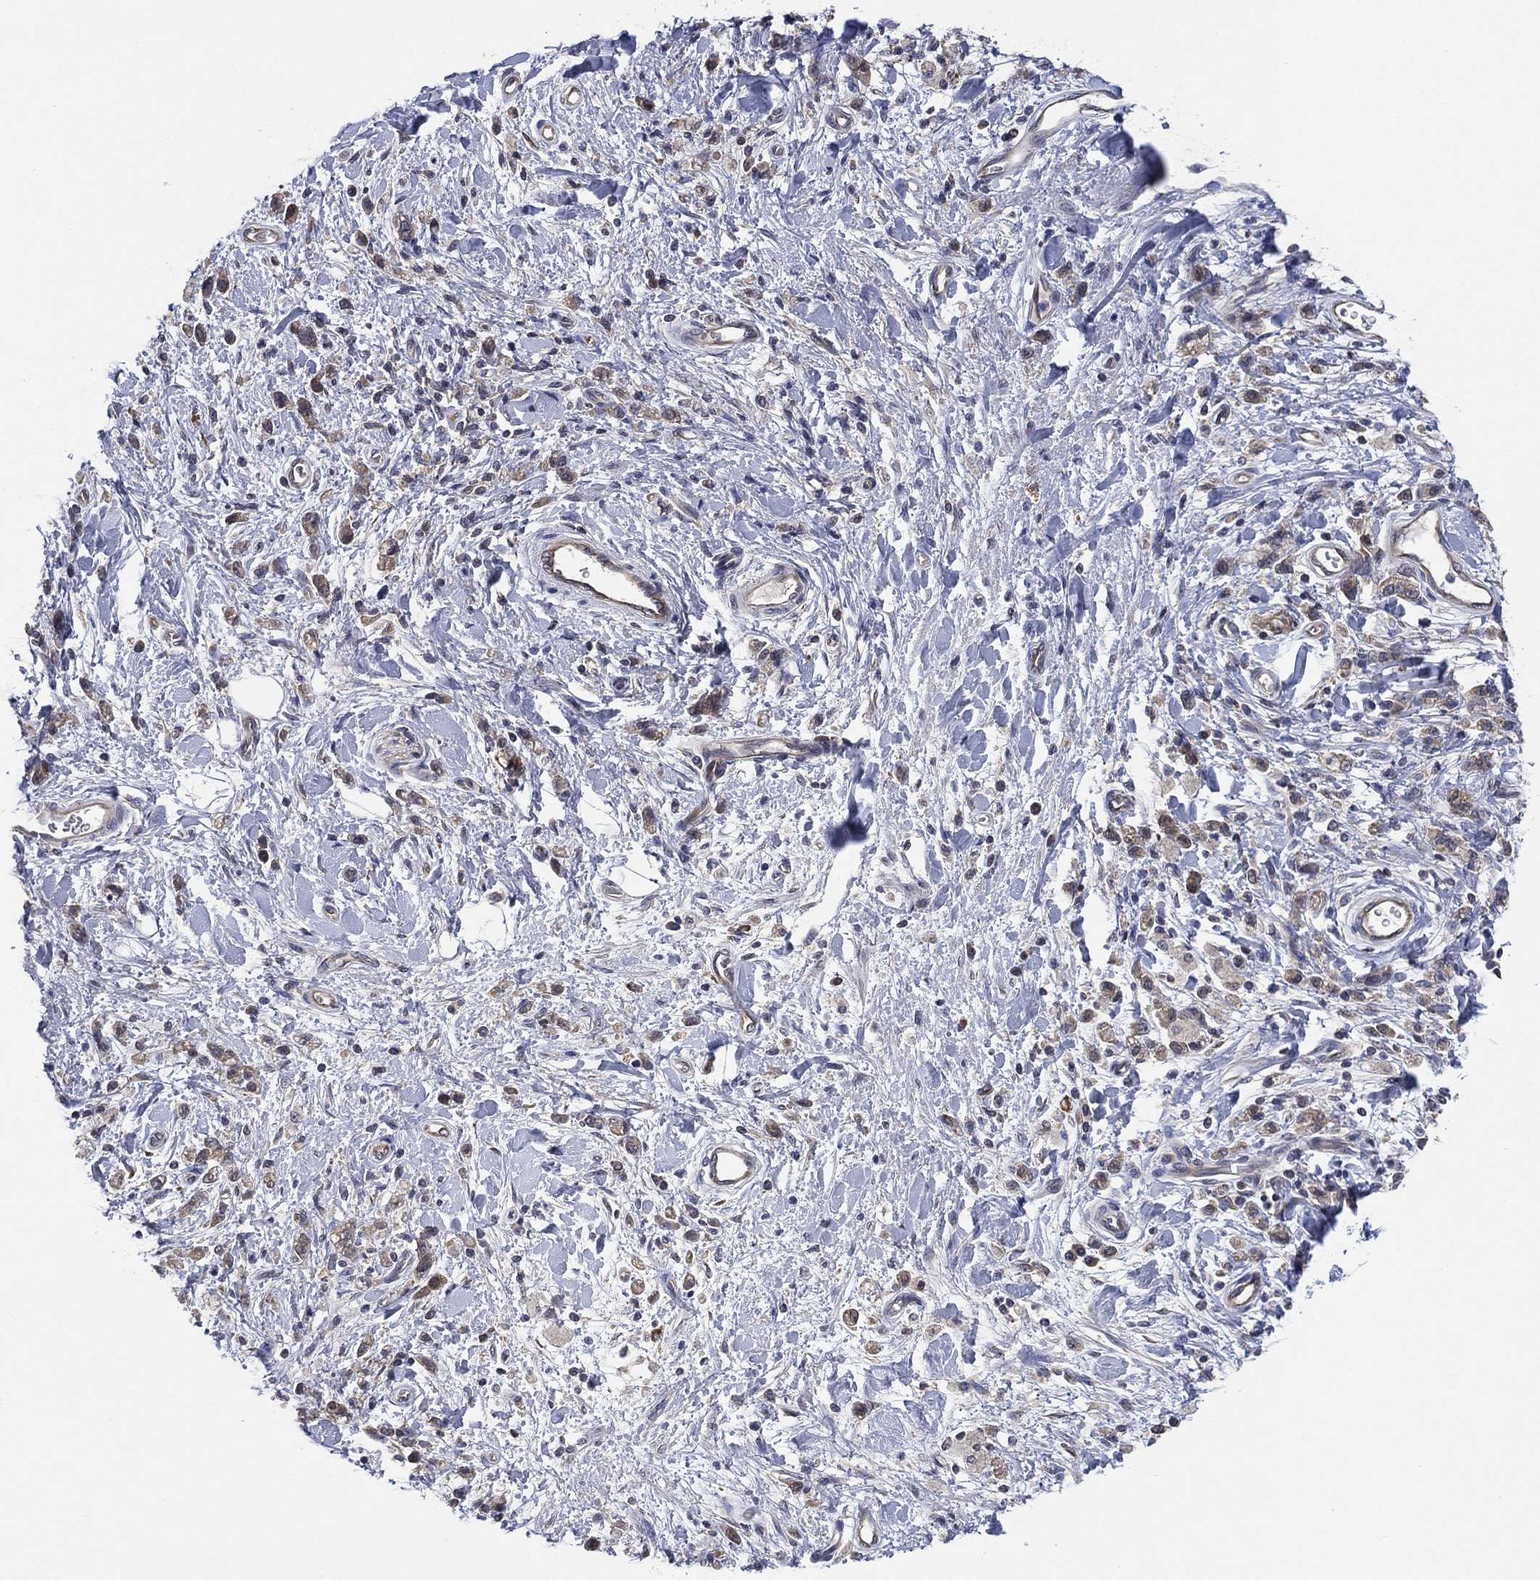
{"staining": {"intensity": "weak", "quantity": "<25%", "location": "cytoplasmic/membranous"}, "tissue": "stomach cancer", "cell_type": "Tumor cells", "image_type": "cancer", "snomed": [{"axis": "morphology", "description": "Adenocarcinoma, NOS"}, {"axis": "topography", "description": "Stomach"}], "caption": "Tumor cells show no significant protein positivity in stomach cancer (adenocarcinoma).", "gene": "SELENOO", "patient": {"sex": "male", "age": 77}}